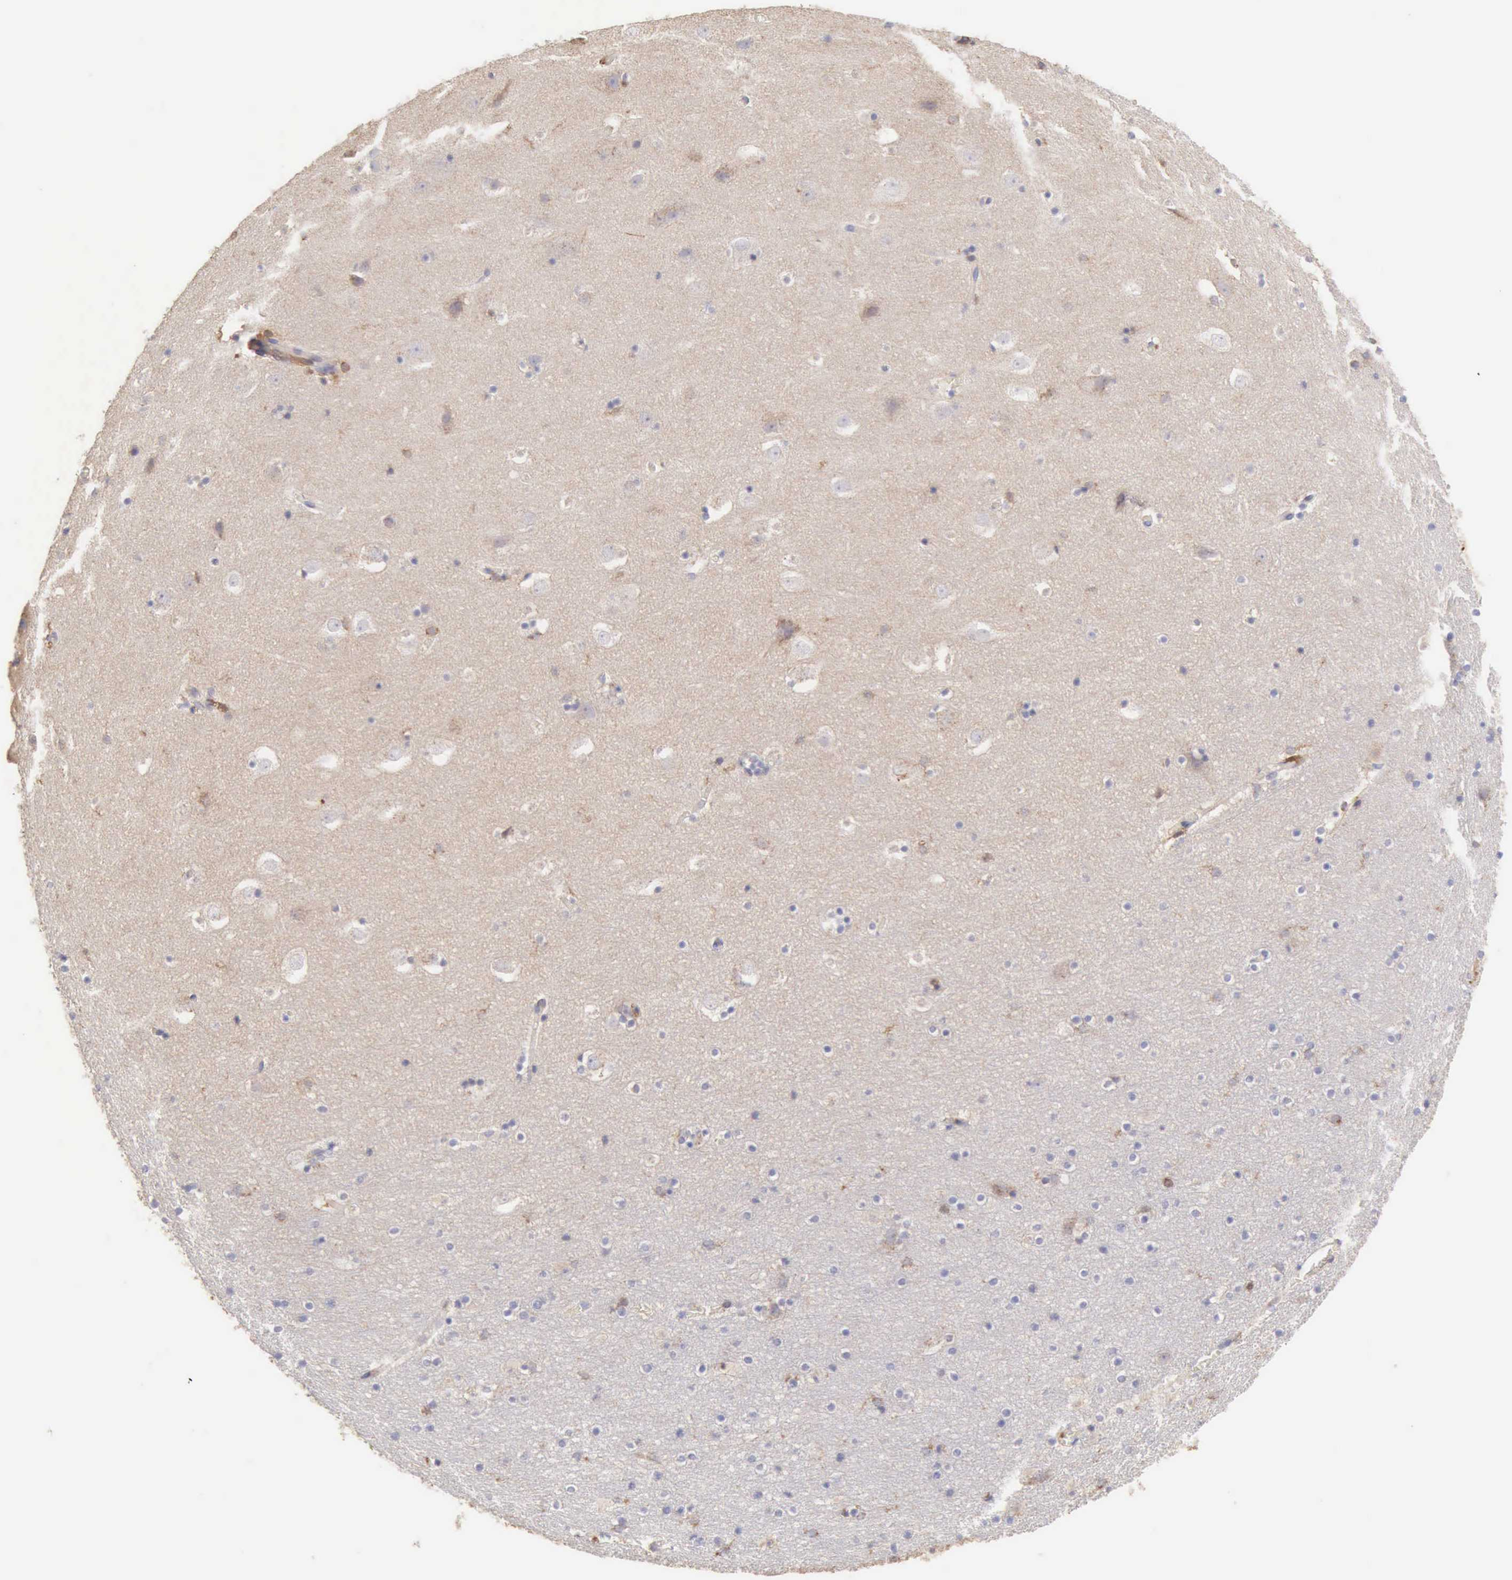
{"staining": {"intensity": "negative", "quantity": "none", "location": "none"}, "tissue": "hippocampus", "cell_type": "Glial cells", "image_type": "normal", "snomed": [{"axis": "morphology", "description": "Normal tissue, NOS"}, {"axis": "topography", "description": "Hippocampus"}], "caption": "This image is of unremarkable hippocampus stained with immunohistochemistry (IHC) to label a protein in brown with the nuclei are counter-stained blue. There is no staining in glial cells.", "gene": "ARHGAP4", "patient": {"sex": "male", "age": 45}}